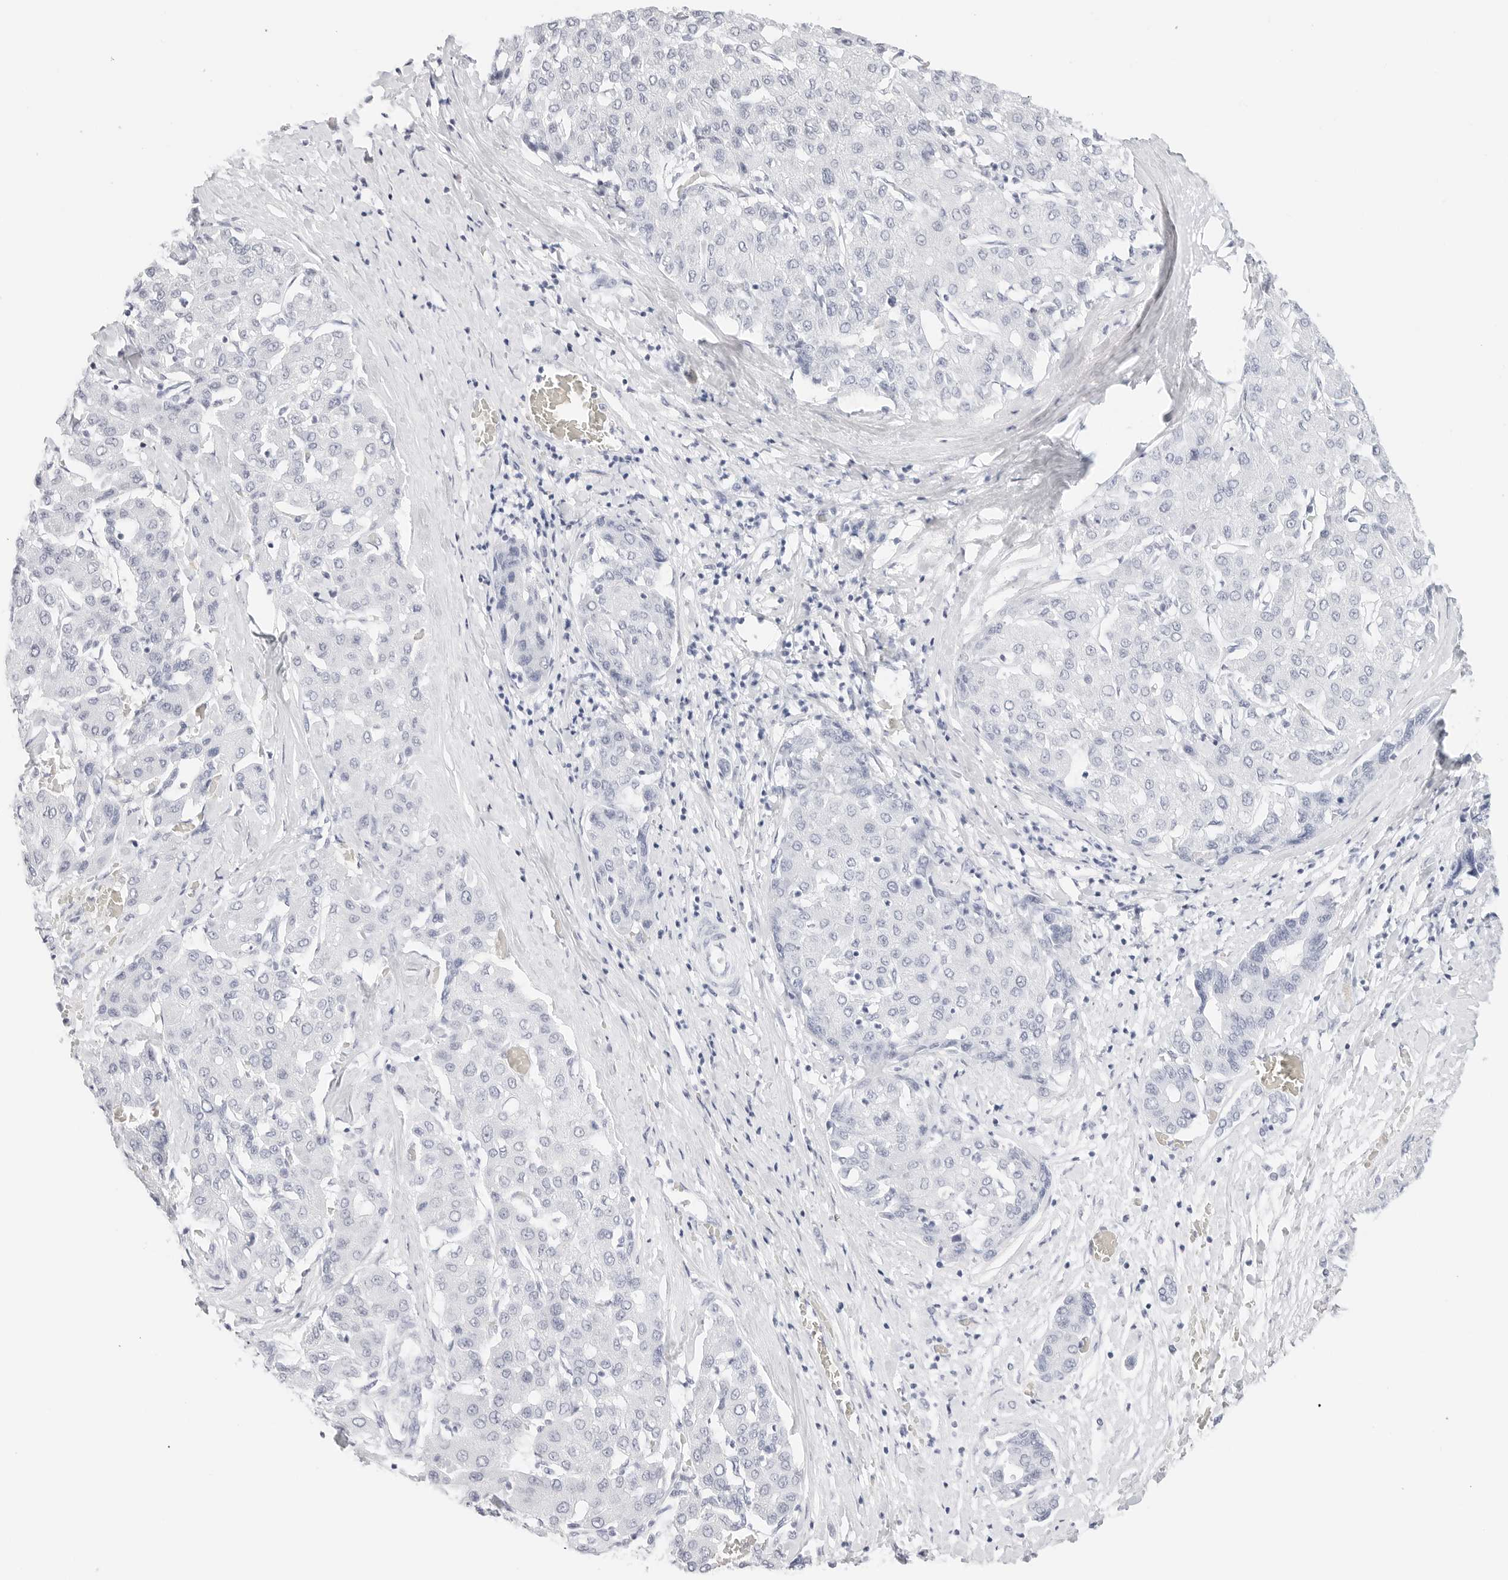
{"staining": {"intensity": "negative", "quantity": "none", "location": "none"}, "tissue": "liver cancer", "cell_type": "Tumor cells", "image_type": "cancer", "snomed": [{"axis": "morphology", "description": "Carcinoma, Hepatocellular, NOS"}, {"axis": "topography", "description": "Liver"}], "caption": "There is no significant expression in tumor cells of hepatocellular carcinoma (liver).", "gene": "TFF2", "patient": {"sex": "male", "age": 65}}